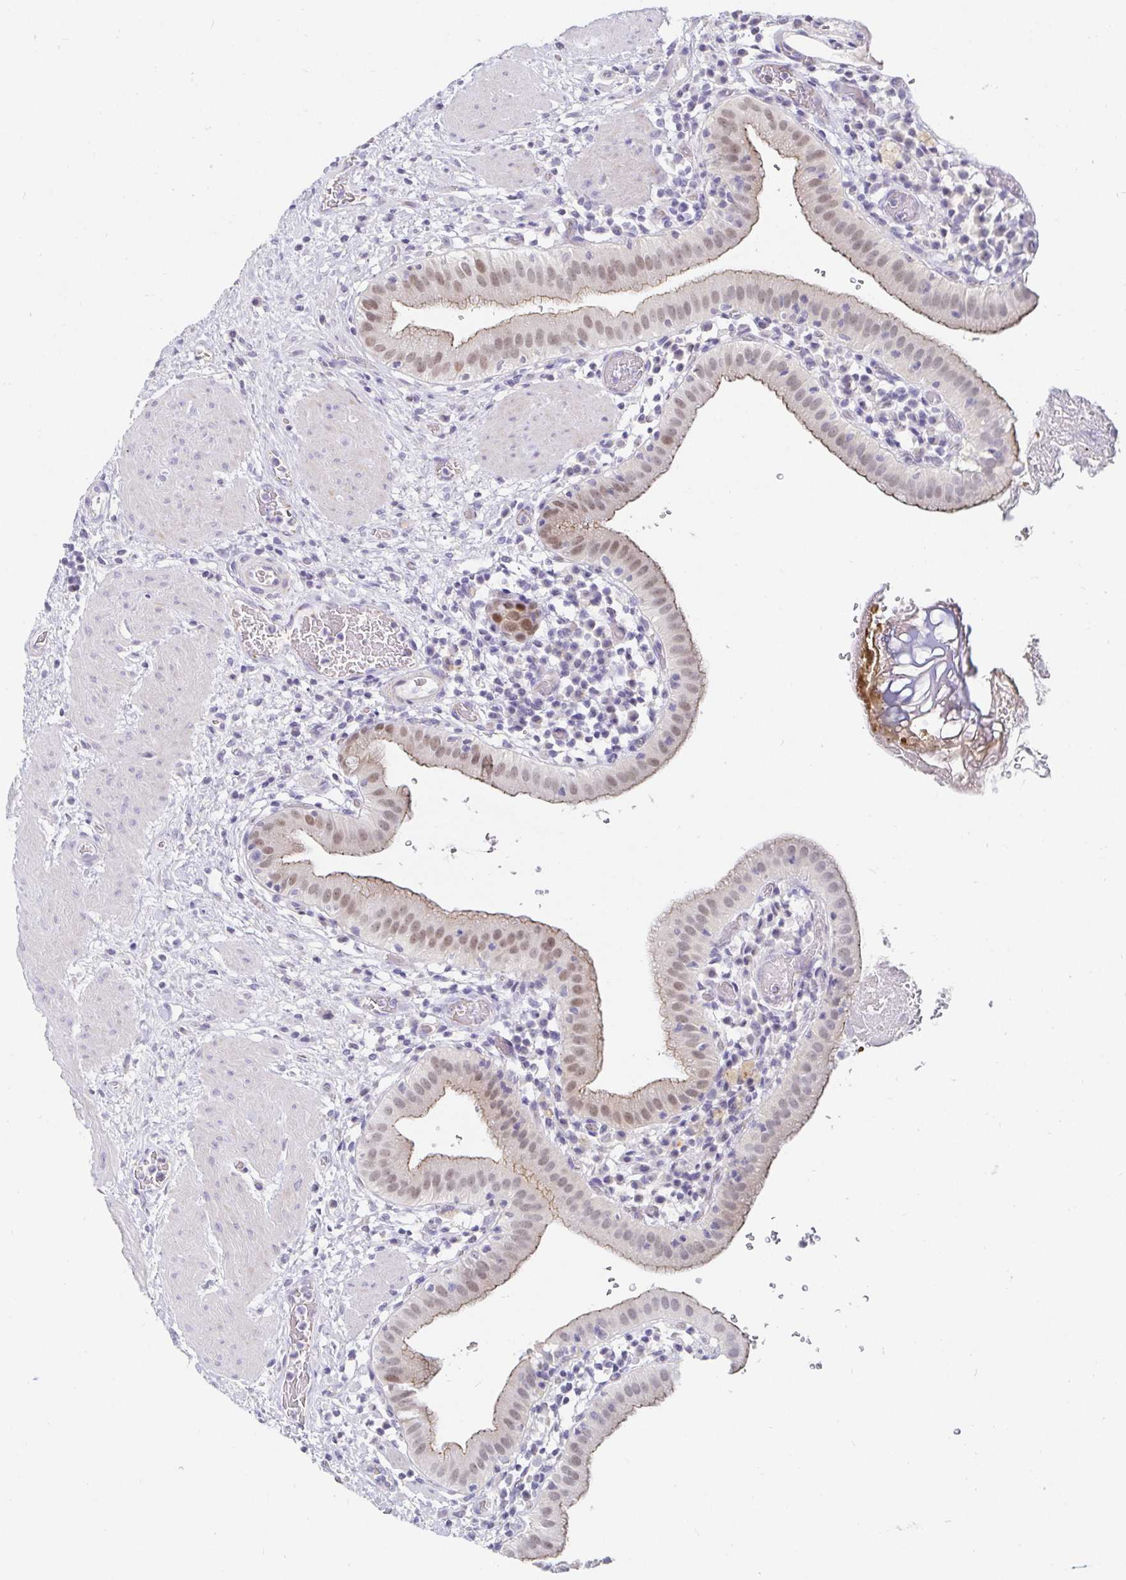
{"staining": {"intensity": "weak", "quantity": ">75%", "location": "cytoplasmic/membranous,nuclear"}, "tissue": "gallbladder", "cell_type": "Glandular cells", "image_type": "normal", "snomed": [{"axis": "morphology", "description": "Normal tissue, NOS"}, {"axis": "topography", "description": "Gallbladder"}], "caption": "Protein analysis of normal gallbladder shows weak cytoplasmic/membranous,nuclear positivity in about >75% of glandular cells. Nuclei are stained in blue.", "gene": "PDX1", "patient": {"sex": "male", "age": 26}}